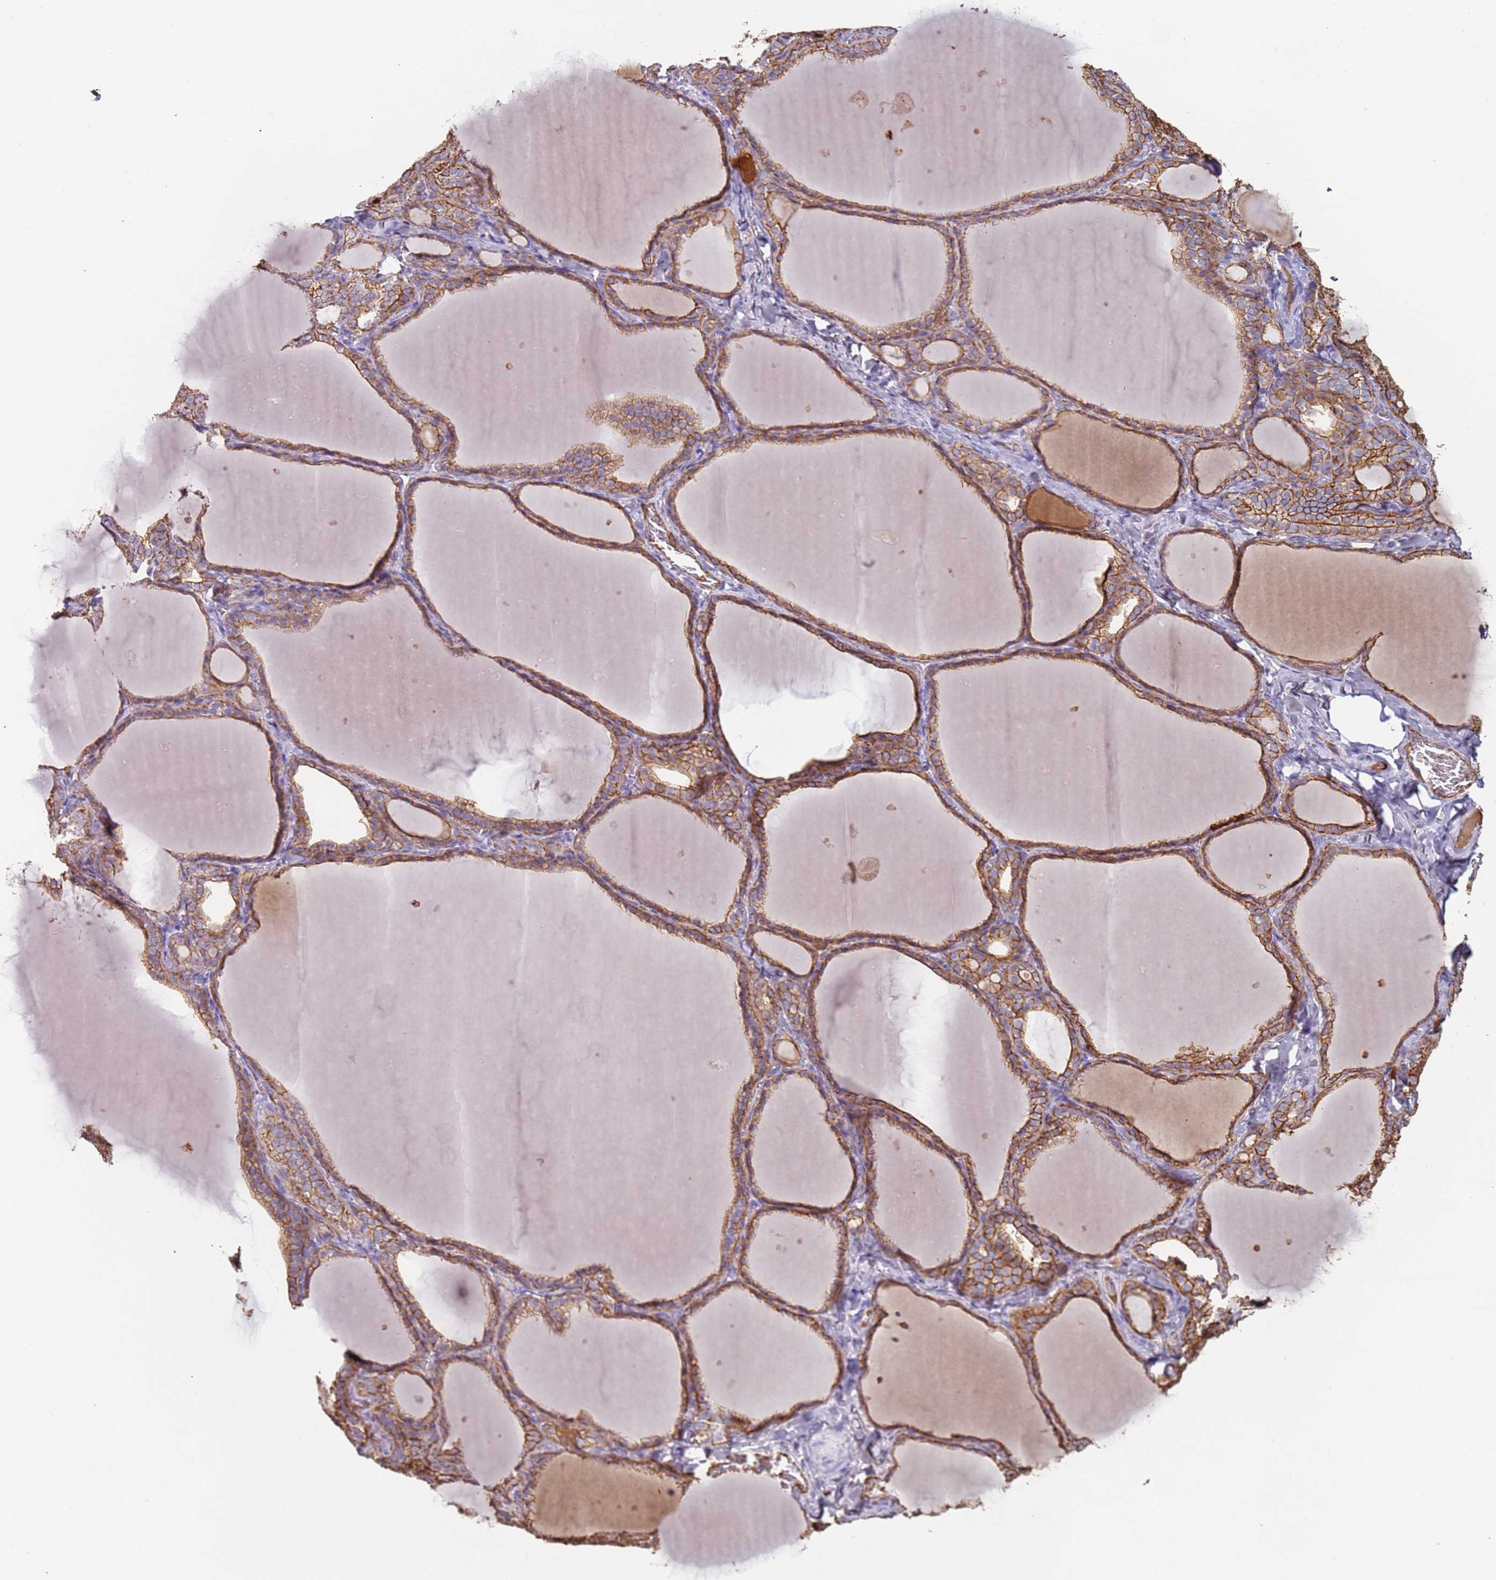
{"staining": {"intensity": "moderate", "quantity": ">75%", "location": "cytoplasmic/membranous"}, "tissue": "thyroid gland", "cell_type": "Glandular cells", "image_type": "normal", "snomed": [{"axis": "morphology", "description": "Normal tissue, NOS"}, {"axis": "topography", "description": "Thyroid gland"}], "caption": "Unremarkable thyroid gland was stained to show a protein in brown. There is medium levels of moderate cytoplasmic/membranous positivity in about >75% of glandular cells. (Stains: DAB in brown, nuclei in blue, Microscopy: brightfield microscopy at high magnification).", "gene": "CYSLTR2", "patient": {"sex": "female", "age": 22}}